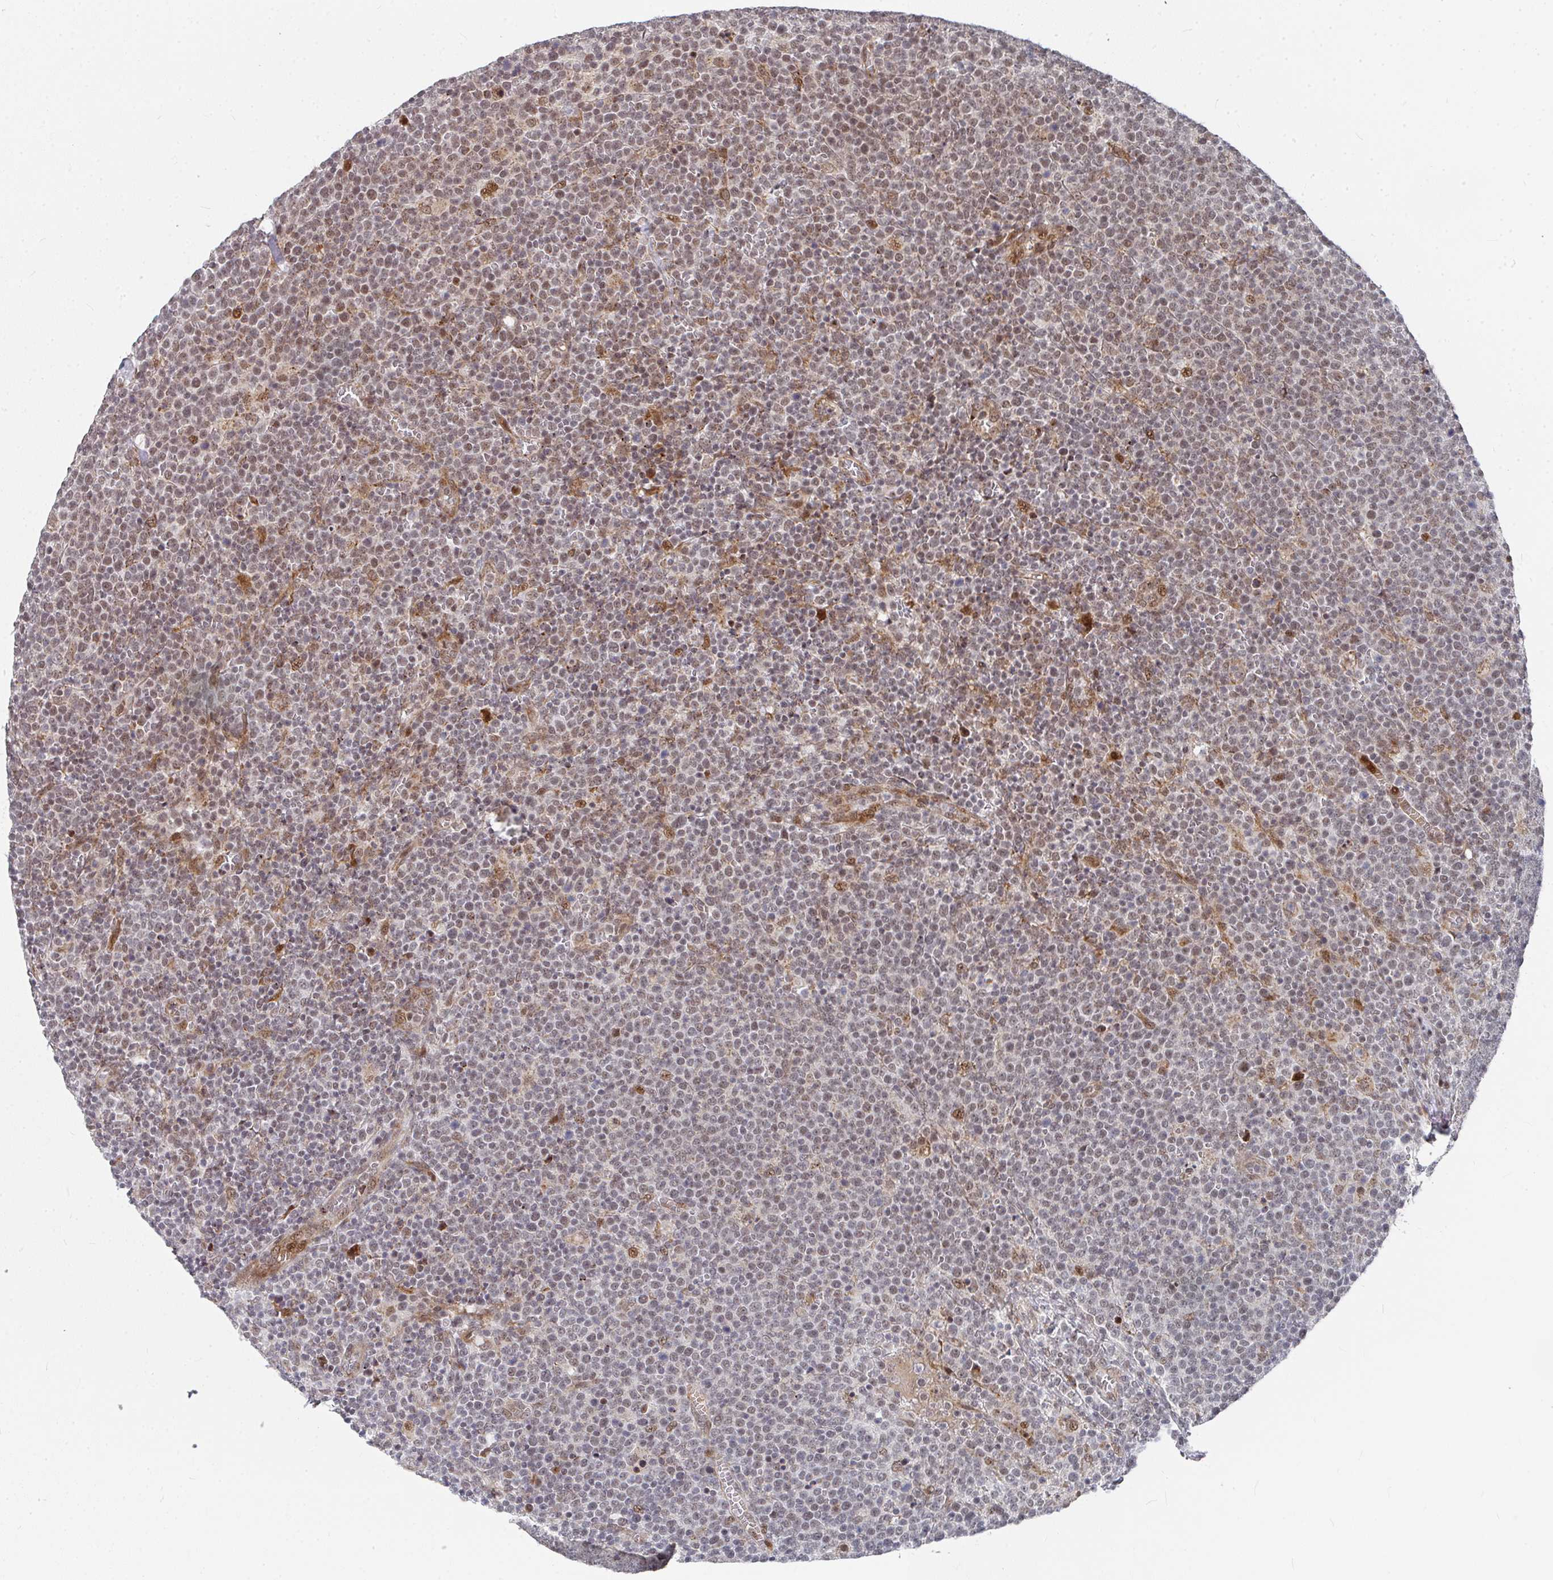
{"staining": {"intensity": "moderate", "quantity": "<25%", "location": "nuclear"}, "tissue": "lymphoma", "cell_type": "Tumor cells", "image_type": "cancer", "snomed": [{"axis": "morphology", "description": "Malignant lymphoma, non-Hodgkin's type, High grade"}, {"axis": "topography", "description": "Lymph node"}], "caption": "Human lymphoma stained for a protein (brown) shows moderate nuclear positive positivity in about <25% of tumor cells.", "gene": "RBBP5", "patient": {"sex": "male", "age": 61}}